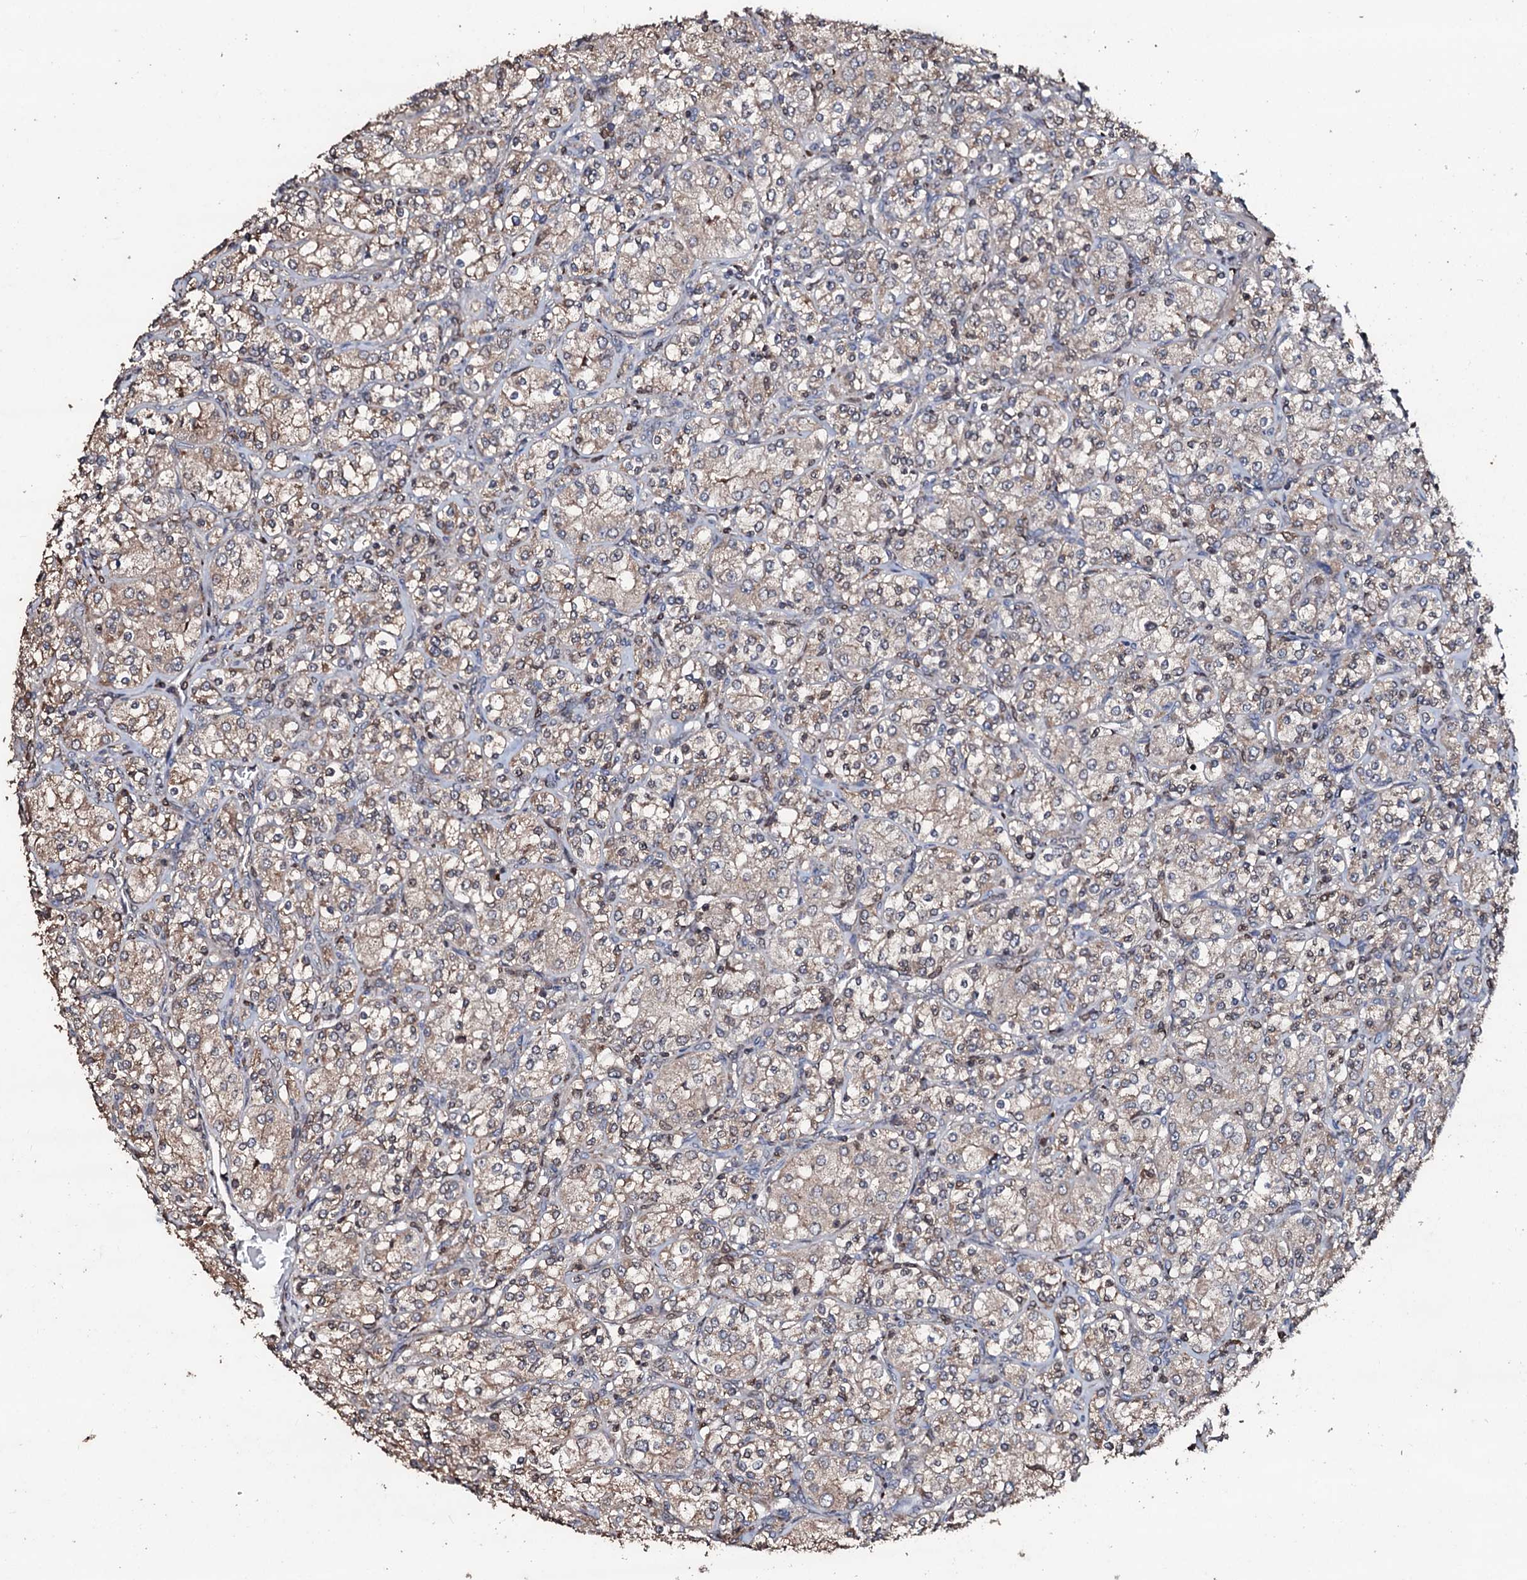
{"staining": {"intensity": "weak", "quantity": ">75%", "location": "cytoplasmic/membranous"}, "tissue": "renal cancer", "cell_type": "Tumor cells", "image_type": "cancer", "snomed": [{"axis": "morphology", "description": "Adenocarcinoma, NOS"}, {"axis": "topography", "description": "Kidney"}], "caption": "There is low levels of weak cytoplasmic/membranous expression in tumor cells of renal adenocarcinoma, as demonstrated by immunohistochemical staining (brown color).", "gene": "SDHAF2", "patient": {"sex": "male", "age": 77}}